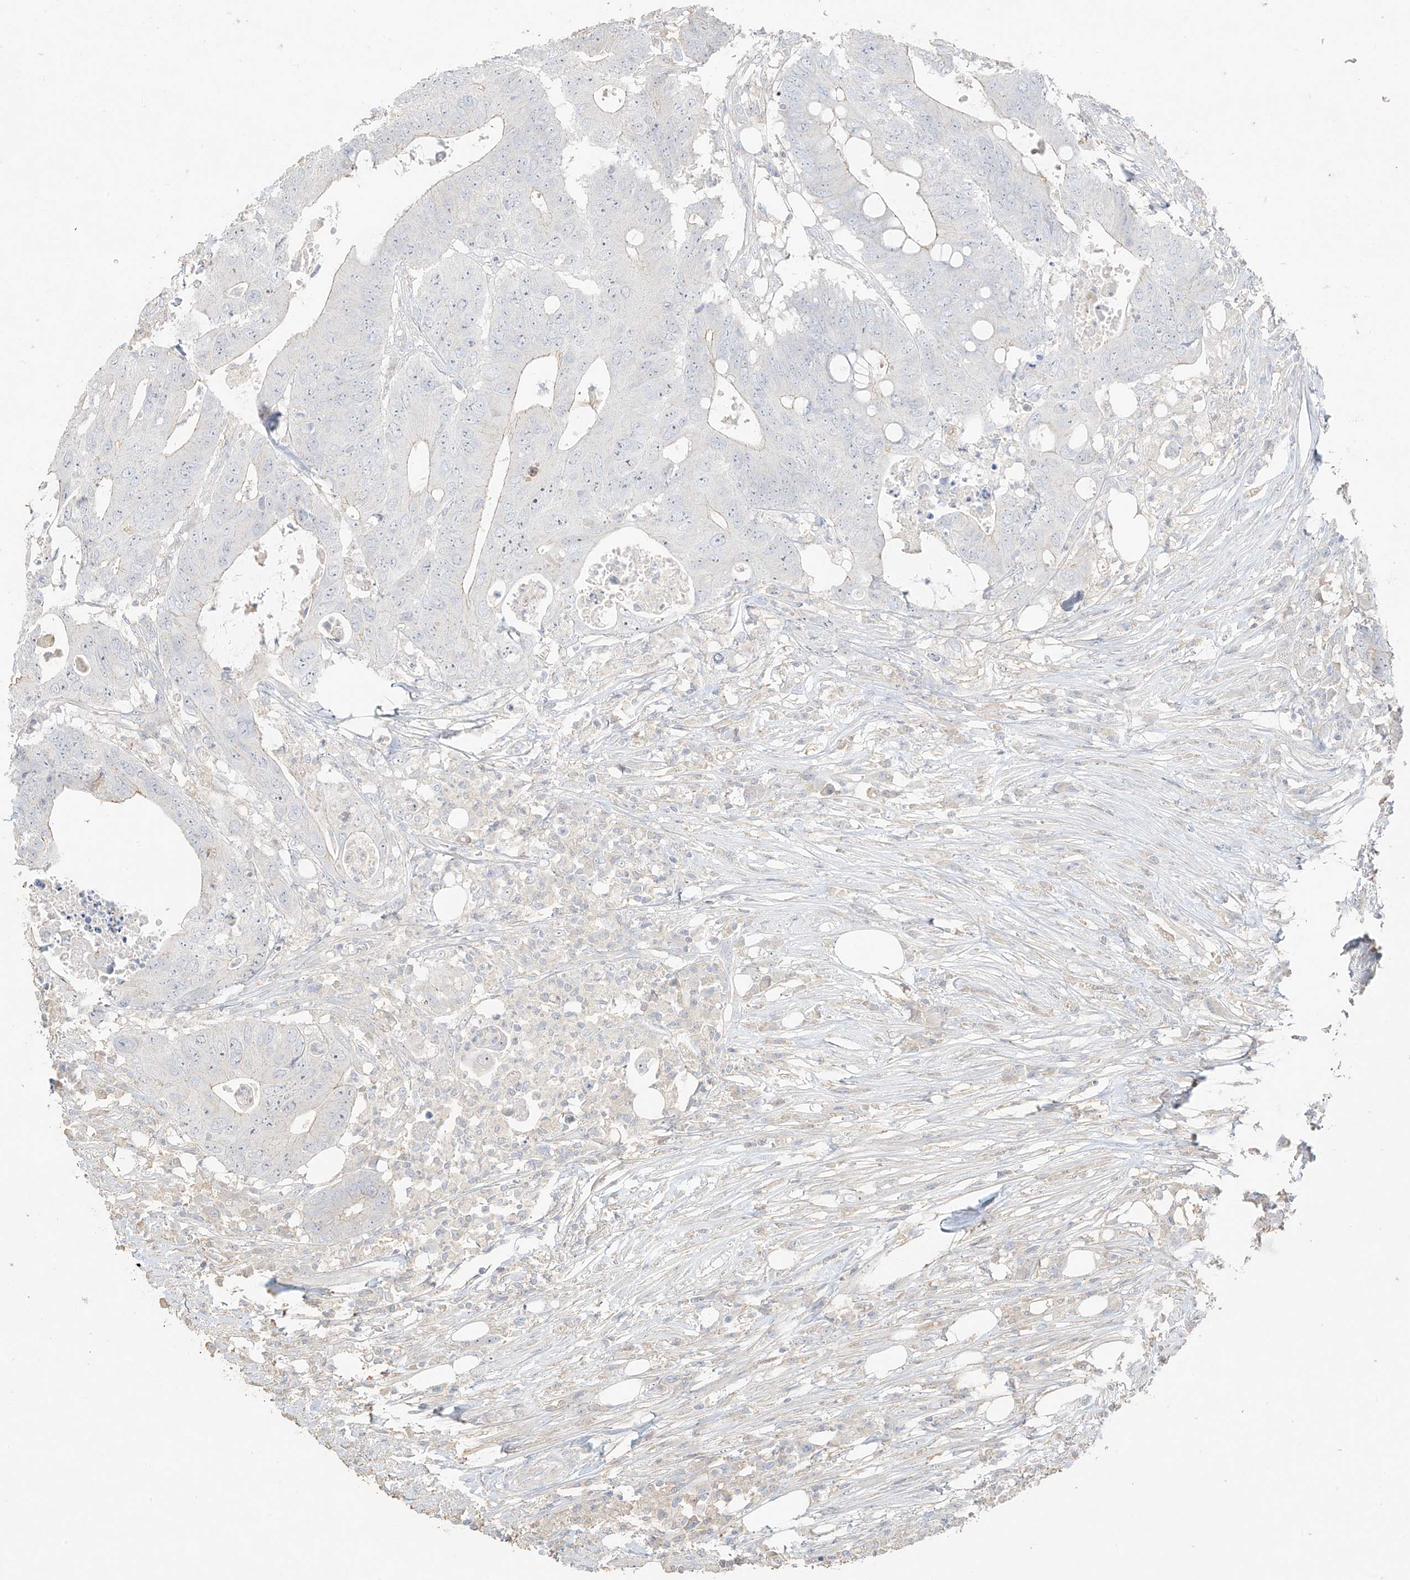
{"staining": {"intensity": "weak", "quantity": "25%-75%", "location": "cytoplasmic/membranous,nuclear"}, "tissue": "colorectal cancer", "cell_type": "Tumor cells", "image_type": "cancer", "snomed": [{"axis": "morphology", "description": "Adenocarcinoma, NOS"}, {"axis": "topography", "description": "Colon"}], "caption": "This image displays immunohistochemistry staining of colorectal cancer (adenocarcinoma), with low weak cytoplasmic/membranous and nuclear staining in about 25%-75% of tumor cells.", "gene": "ZBTB41", "patient": {"sex": "male", "age": 71}}